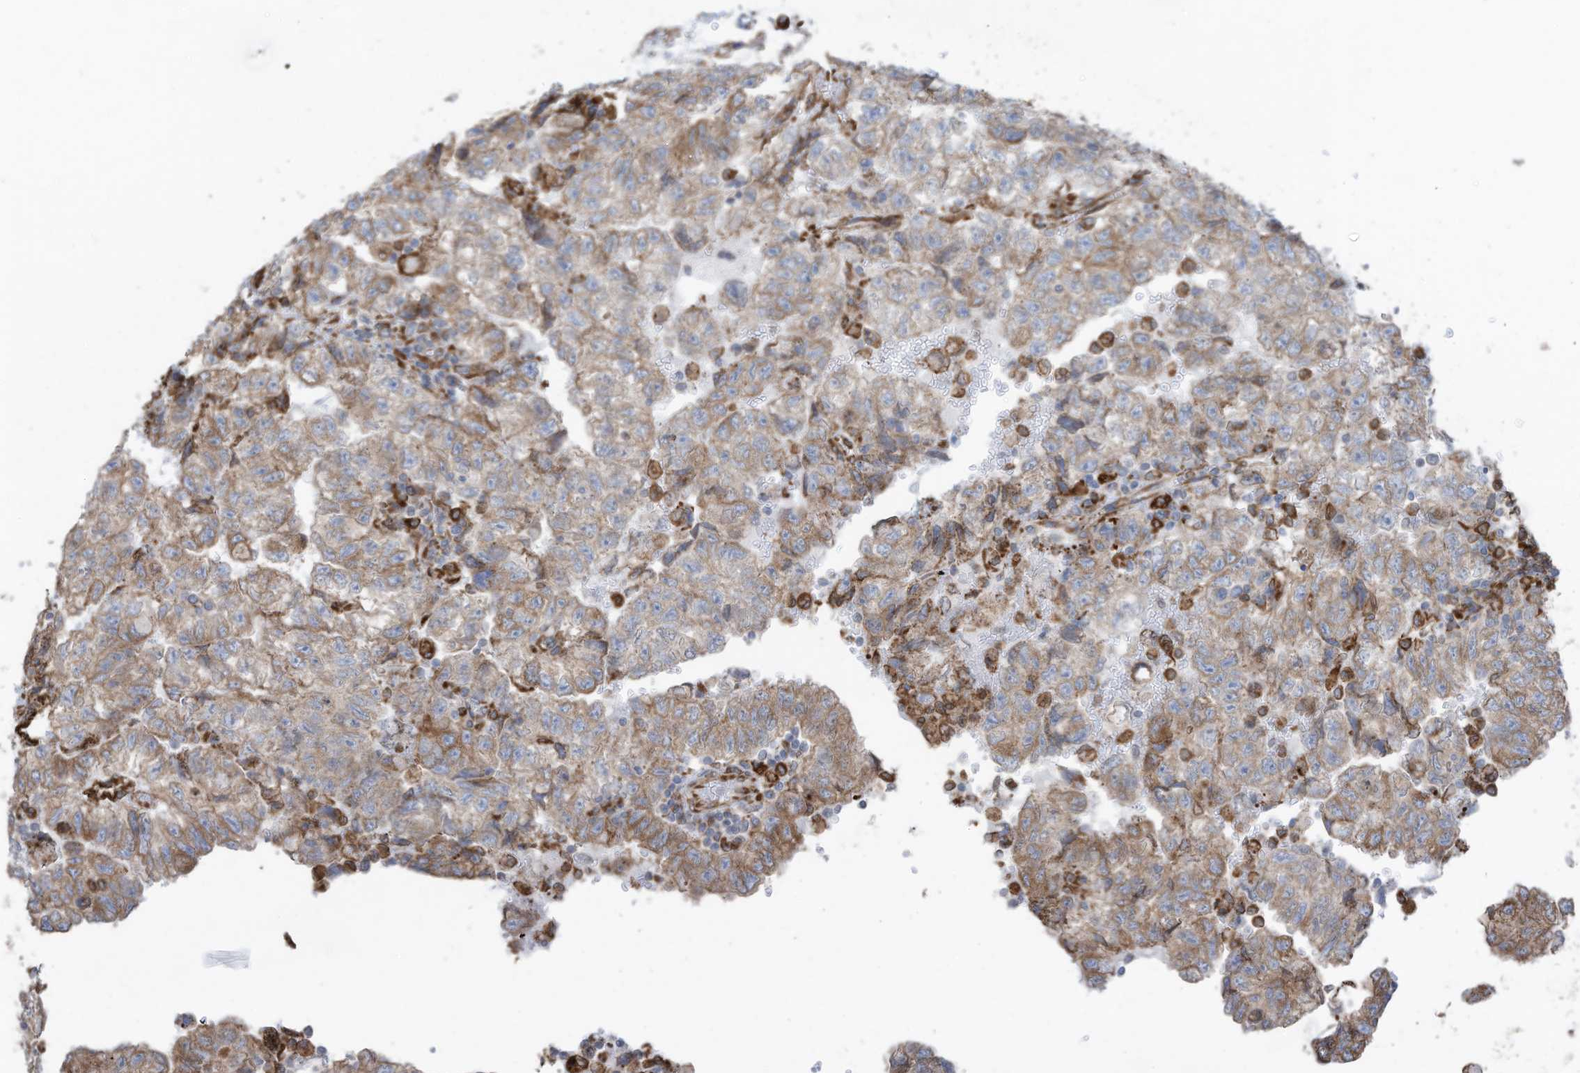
{"staining": {"intensity": "moderate", "quantity": ">75%", "location": "cytoplasmic/membranous"}, "tissue": "testis cancer", "cell_type": "Tumor cells", "image_type": "cancer", "snomed": [{"axis": "morphology", "description": "Carcinoma, Embryonal, NOS"}, {"axis": "topography", "description": "Testis"}], "caption": "A medium amount of moderate cytoplasmic/membranous positivity is appreciated in approximately >75% of tumor cells in testis embryonal carcinoma tissue.", "gene": "ZNF354C", "patient": {"sex": "male", "age": 36}}